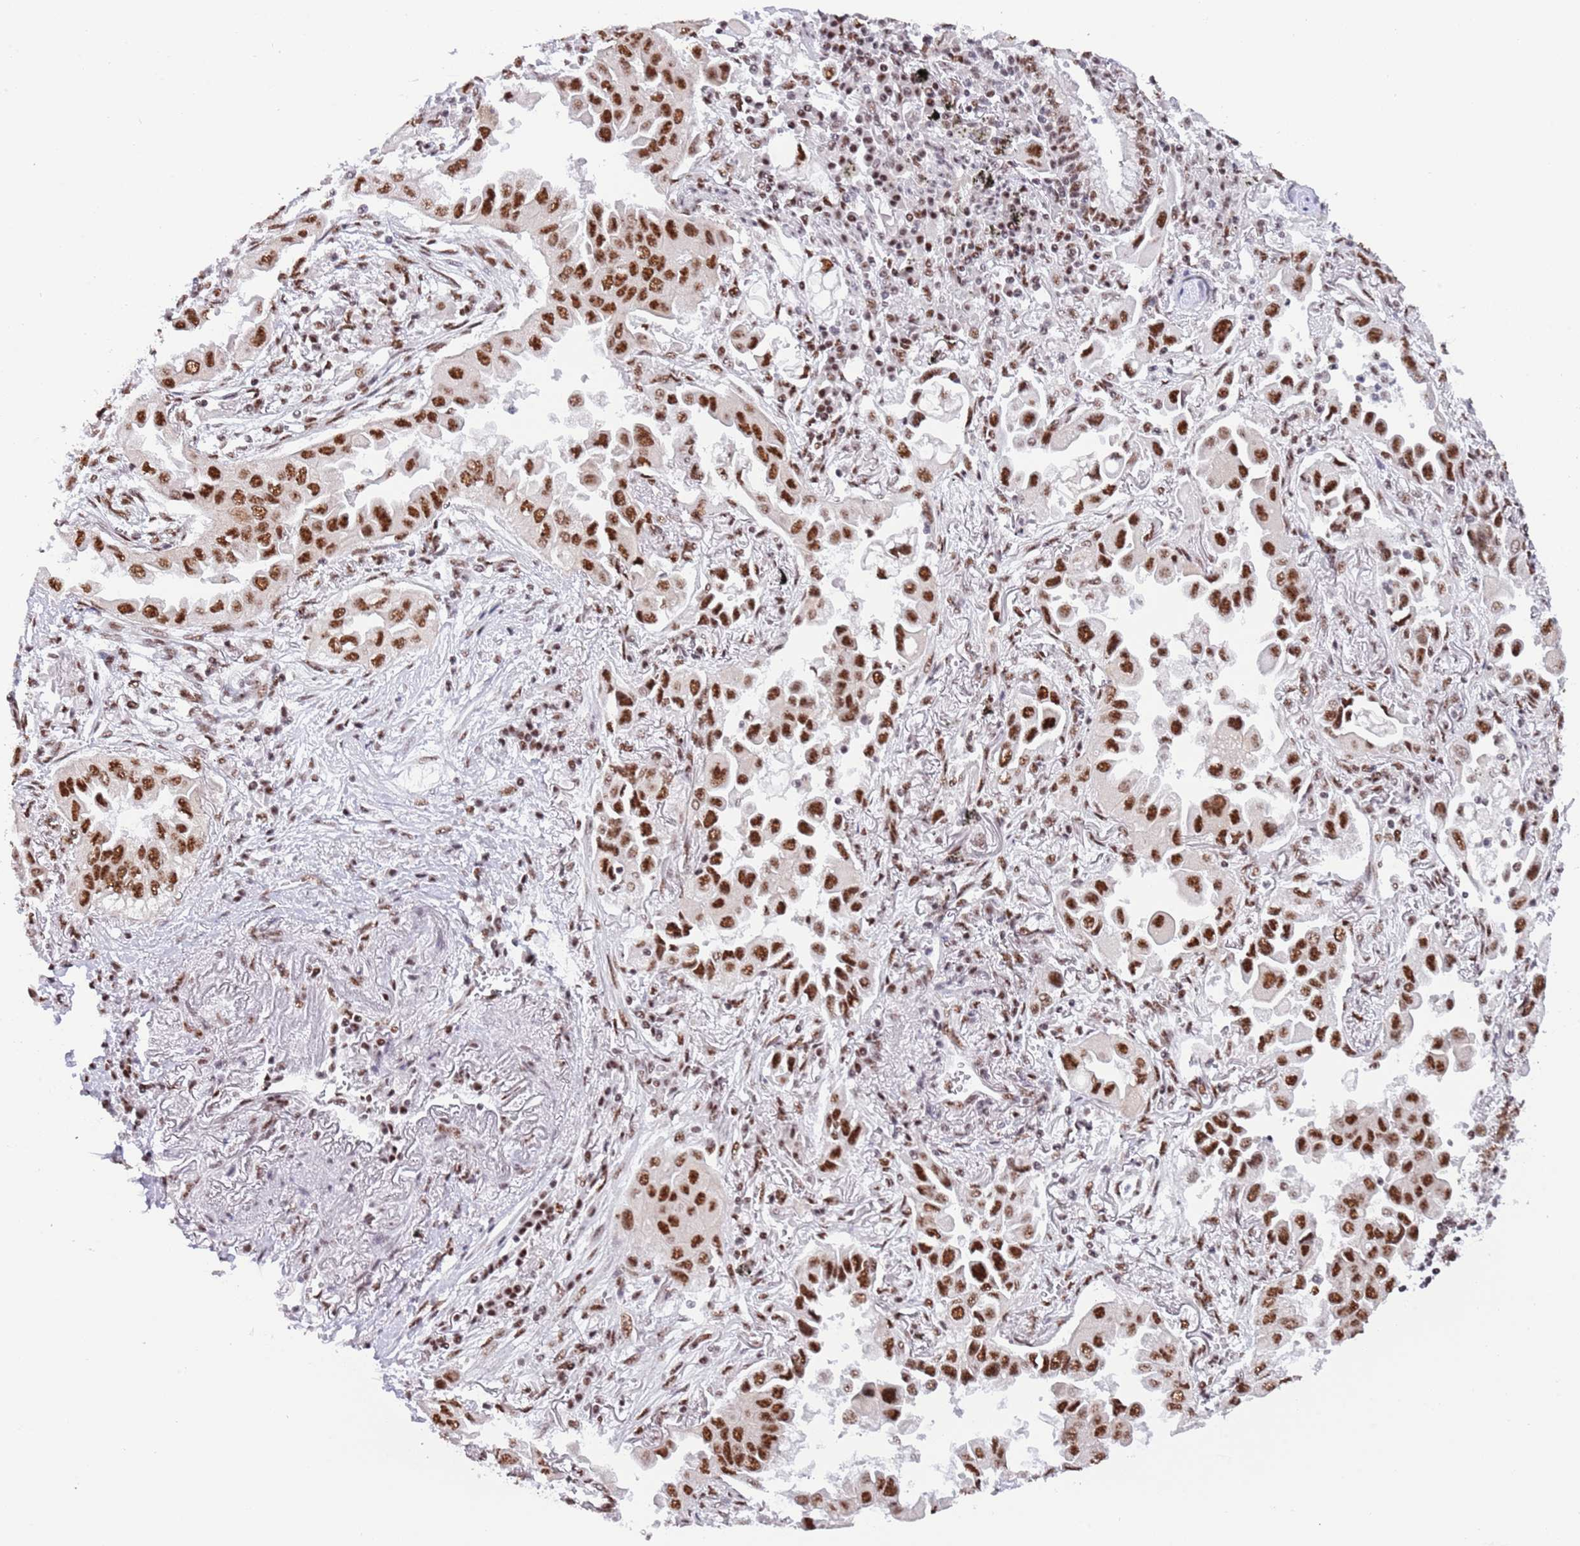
{"staining": {"intensity": "strong", "quantity": ">75%", "location": "nuclear"}, "tissue": "lung cancer", "cell_type": "Tumor cells", "image_type": "cancer", "snomed": [{"axis": "morphology", "description": "Adenocarcinoma, NOS"}, {"axis": "topography", "description": "Lung"}], "caption": "Protein staining shows strong nuclear positivity in approximately >75% of tumor cells in lung cancer.", "gene": "SF3A2", "patient": {"sex": "female", "age": 76}}